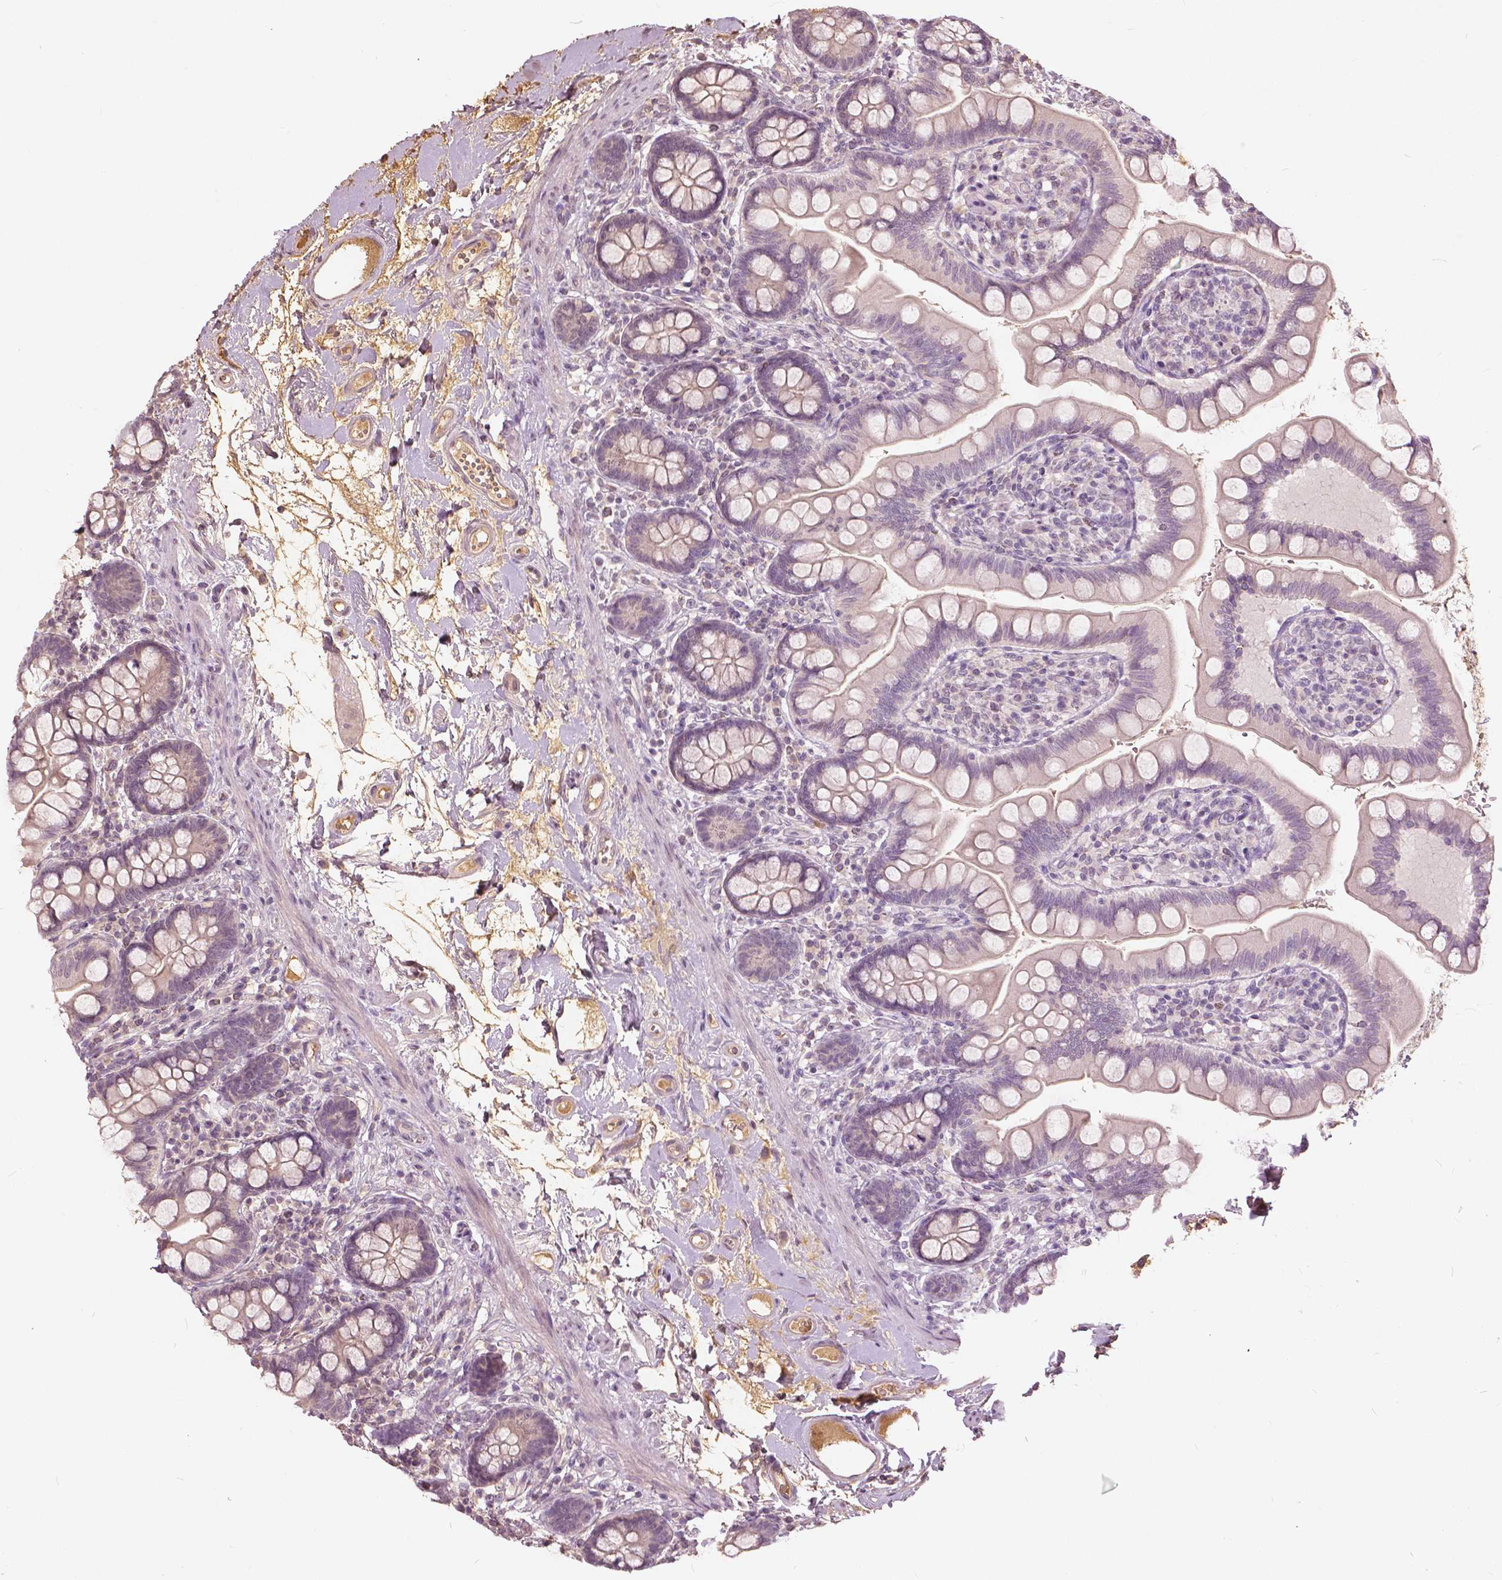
{"staining": {"intensity": "negative", "quantity": "none", "location": "none"}, "tissue": "small intestine", "cell_type": "Glandular cells", "image_type": "normal", "snomed": [{"axis": "morphology", "description": "Normal tissue, NOS"}, {"axis": "topography", "description": "Small intestine"}], "caption": "Immunohistochemical staining of benign human small intestine exhibits no significant expression in glandular cells.", "gene": "ANGPTL4", "patient": {"sex": "female", "age": 56}}